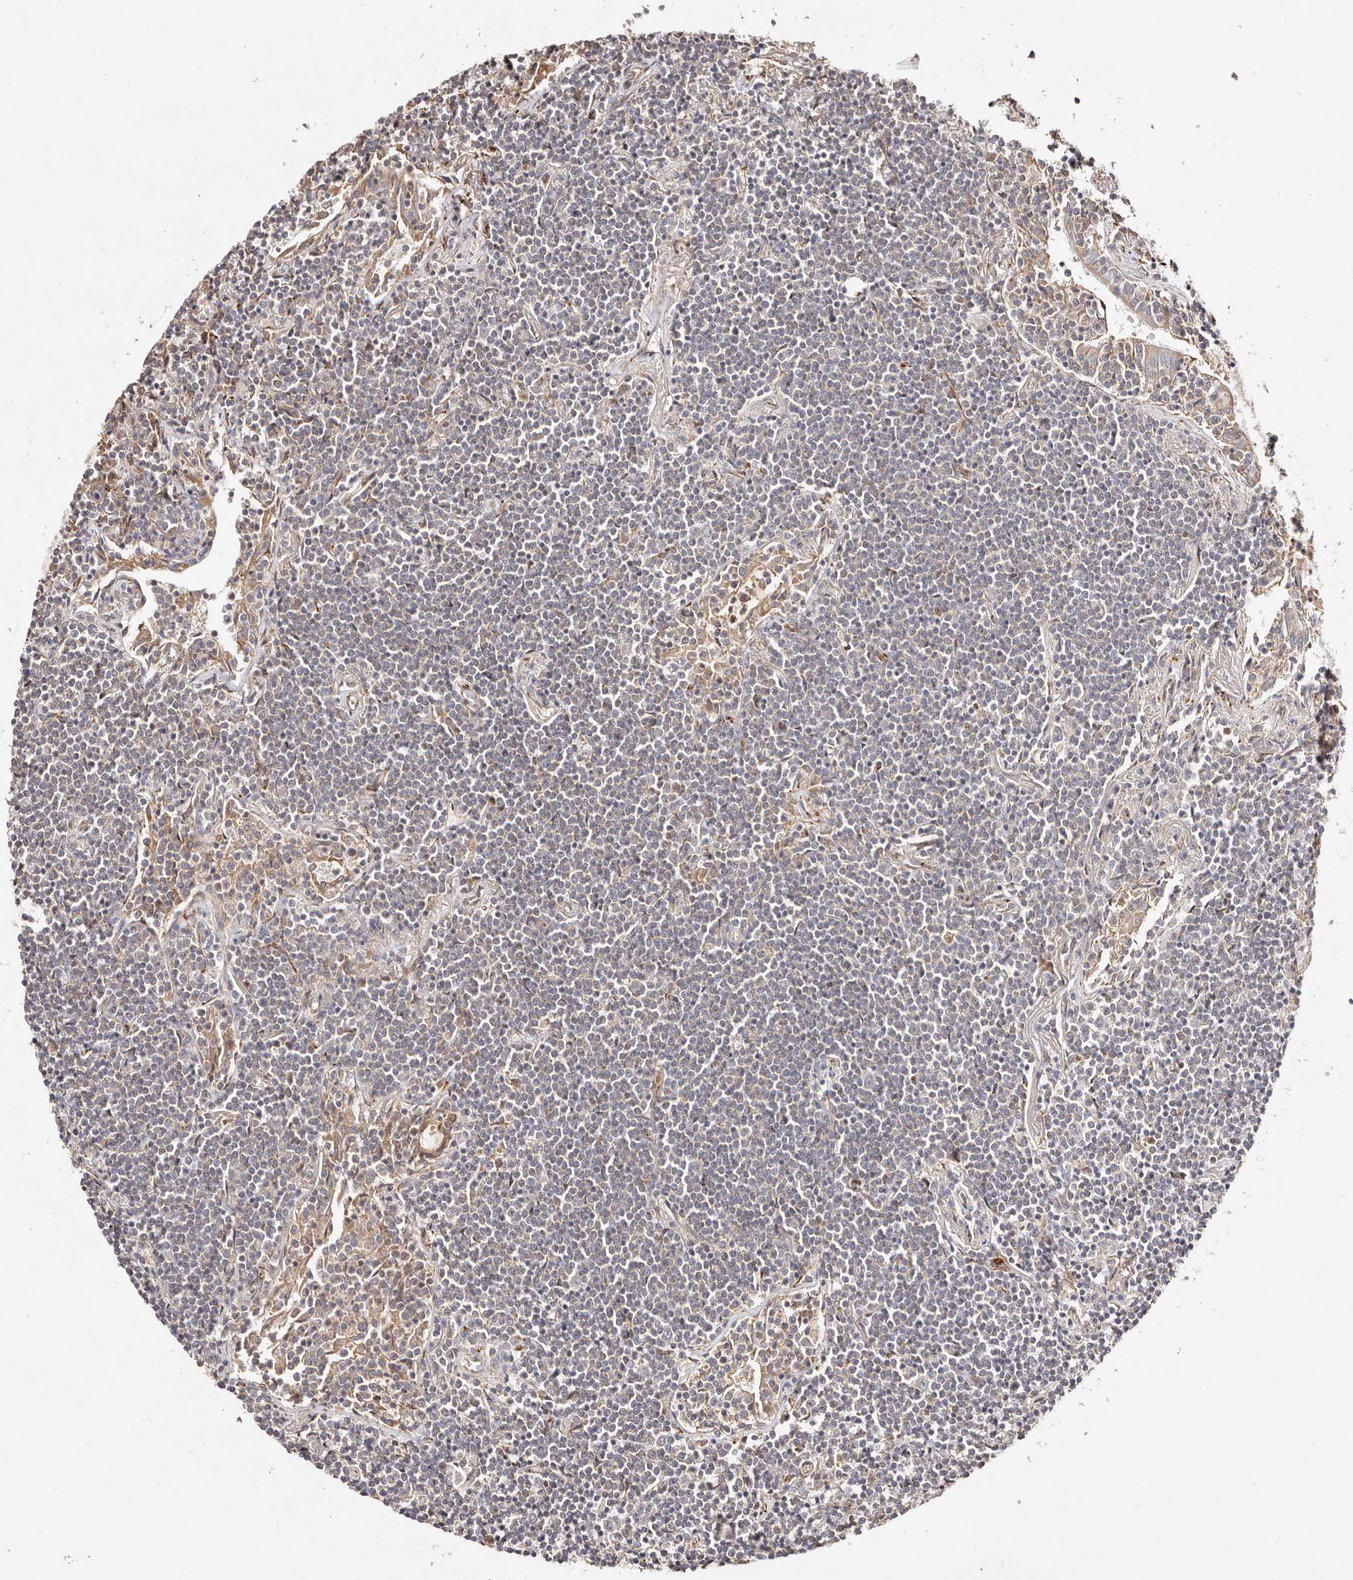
{"staining": {"intensity": "negative", "quantity": "none", "location": "none"}, "tissue": "lymphoma", "cell_type": "Tumor cells", "image_type": "cancer", "snomed": [{"axis": "morphology", "description": "Malignant lymphoma, non-Hodgkin's type, Low grade"}, {"axis": "topography", "description": "Lung"}], "caption": "Immunohistochemistry (IHC) micrograph of lymphoma stained for a protein (brown), which exhibits no positivity in tumor cells.", "gene": "SERPINH1", "patient": {"sex": "female", "age": 71}}